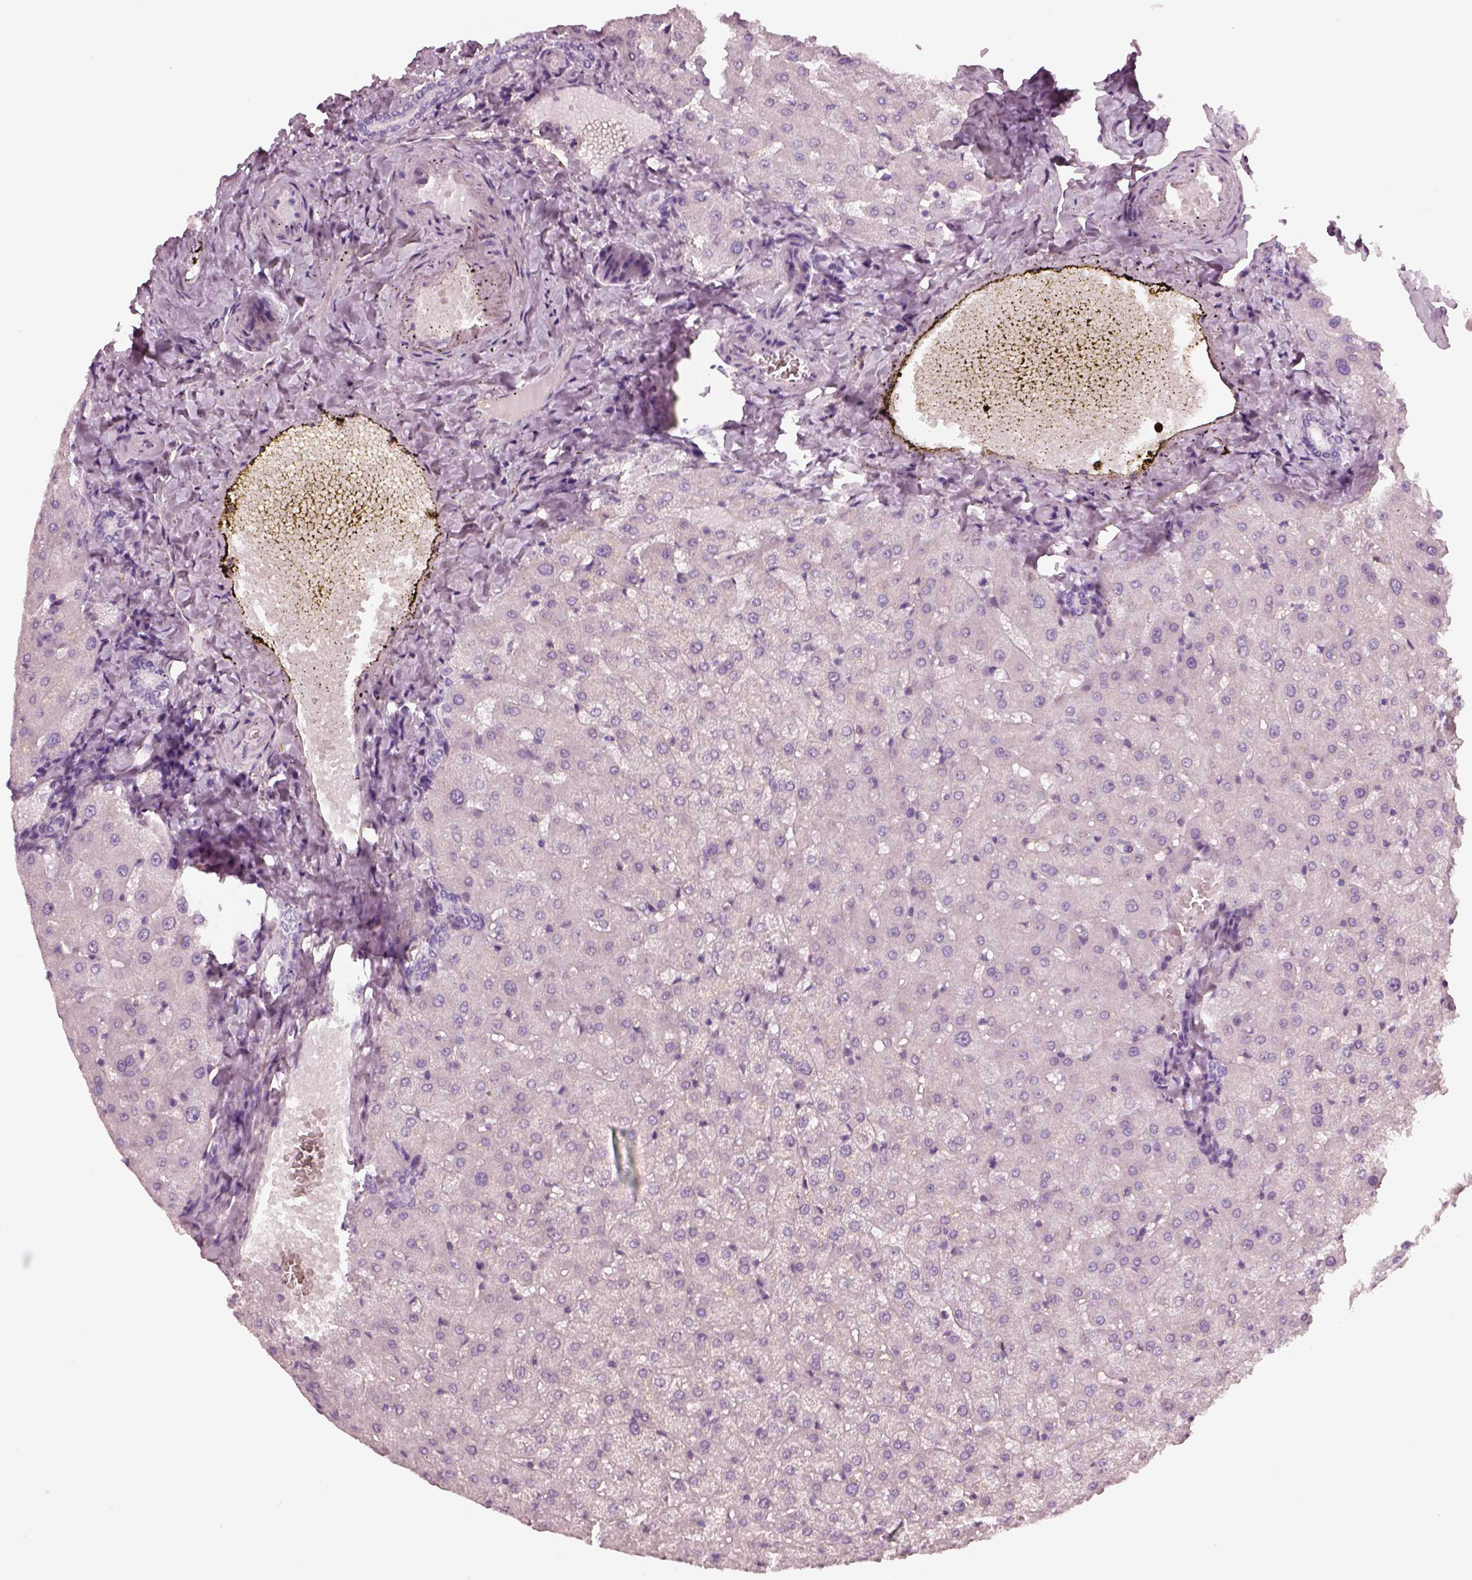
{"staining": {"intensity": "negative", "quantity": "none", "location": "none"}, "tissue": "liver", "cell_type": "Cholangiocytes", "image_type": "normal", "snomed": [{"axis": "morphology", "description": "Normal tissue, NOS"}, {"axis": "topography", "description": "Liver"}], "caption": "Human liver stained for a protein using immunohistochemistry shows no positivity in cholangiocytes.", "gene": "TRIM69", "patient": {"sex": "female", "age": 50}}